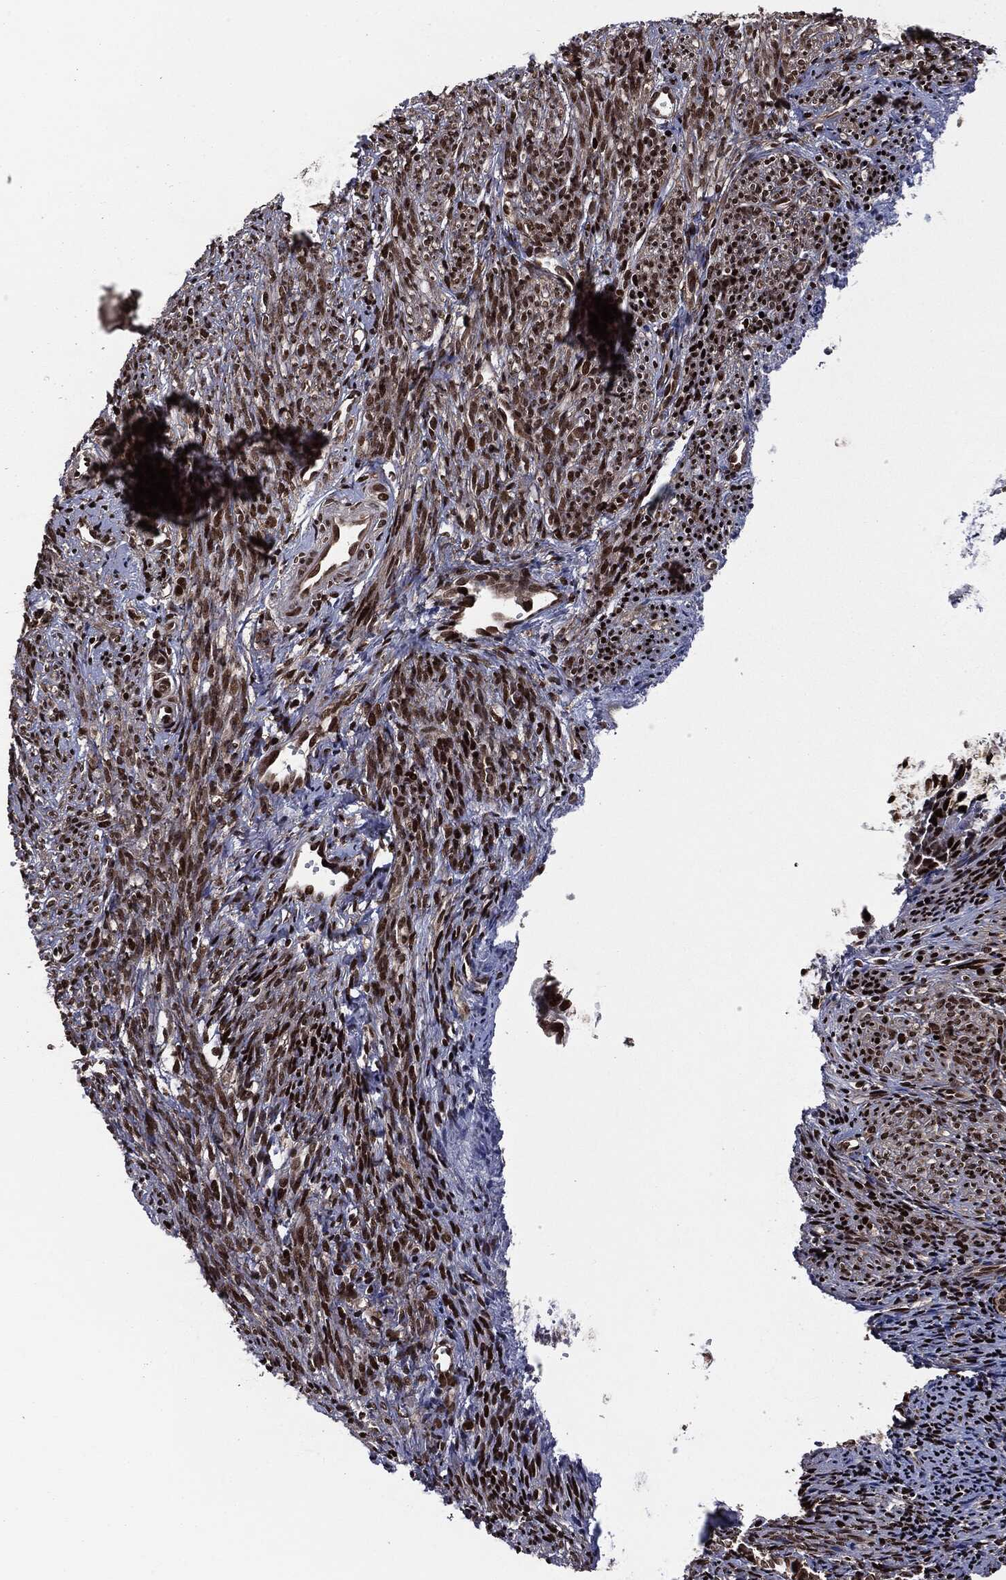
{"staining": {"intensity": "strong", "quantity": ">75%", "location": "nuclear"}, "tissue": "endometrial cancer", "cell_type": "Tumor cells", "image_type": "cancer", "snomed": [{"axis": "morphology", "description": "Adenocarcinoma, NOS"}, {"axis": "topography", "description": "Endometrium"}], "caption": "Protein expression analysis of endometrial cancer exhibits strong nuclear positivity in approximately >75% of tumor cells.", "gene": "DVL2", "patient": {"sex": "female", "age": 56}}